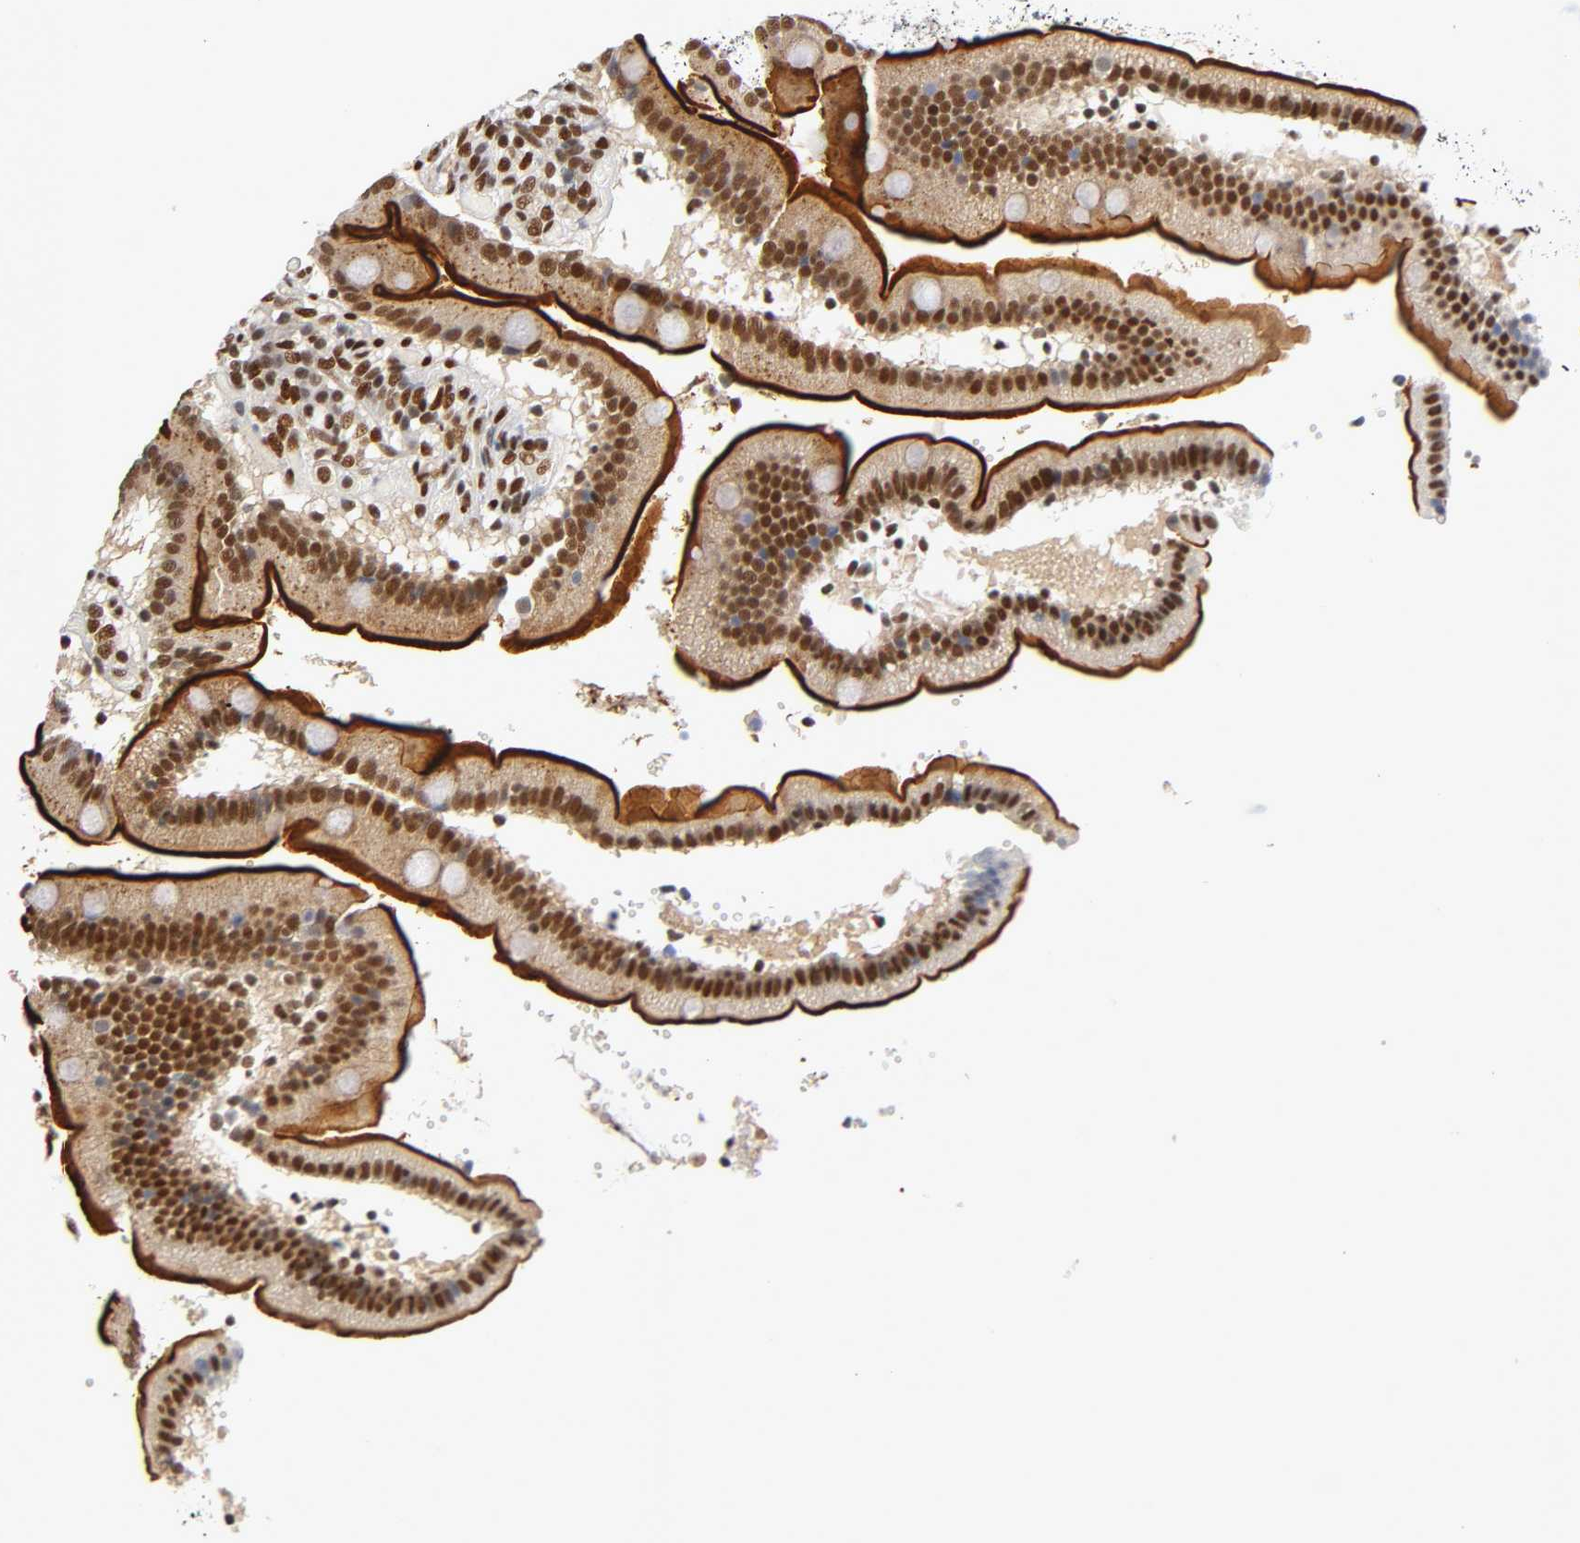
{"staining": {"intensity": "strong", "quantity": ">75%", "location": "cytoplasmic/membranous,nuclear"}, "tissue": "duodenum", "cell_type": "Glandular cells", "image_type": "normal", "snomed": [{"axis": "morphology", "description": "Normal tissue, NOS"}, {"axis": "topography", "description": "Duodenum"}], "caption": "Protein staining by immunohistochemistry displays strong cytoplasmic/membranous,nuclear expression in approximately >75% of glandular cells in benign duodenum.", "gene": "NR3C1", "patient": {"sex": "male", "age": 66}}